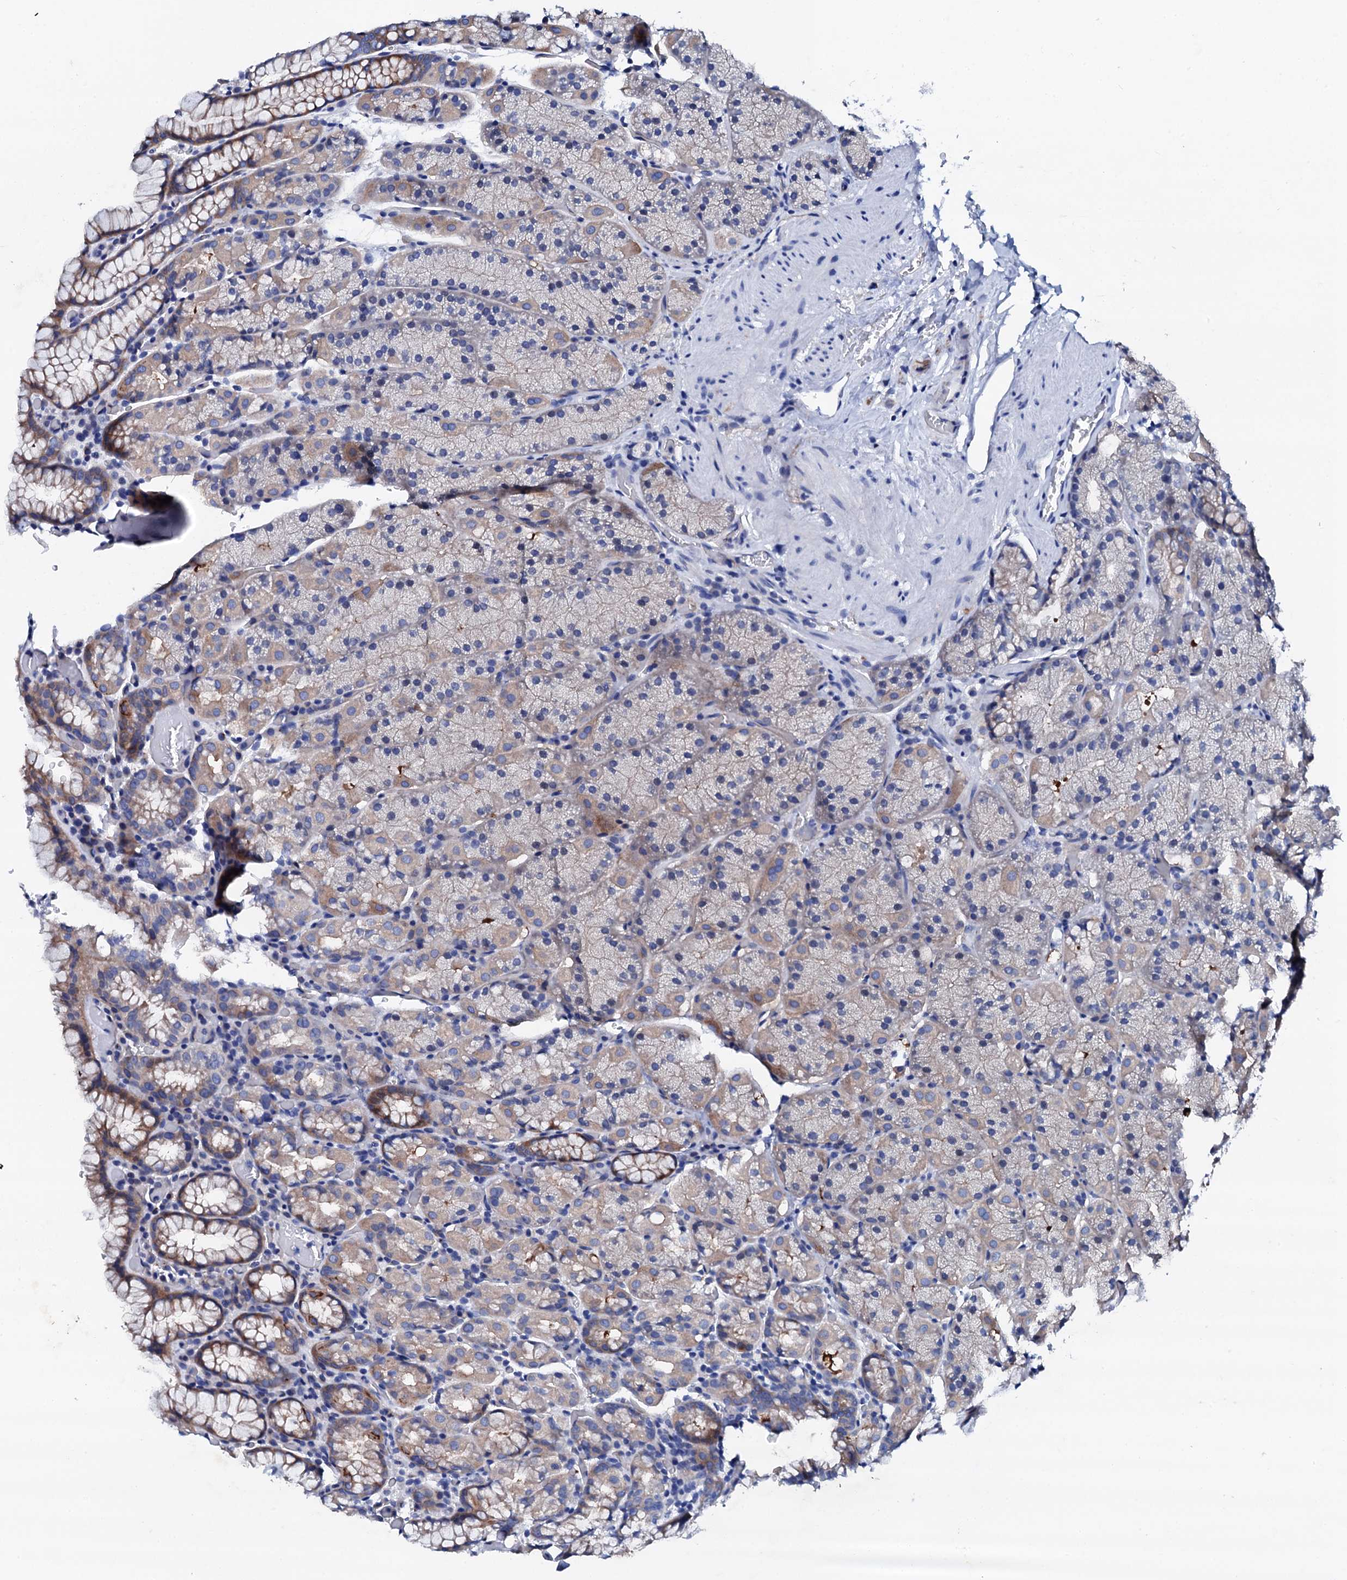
{"staining": {"intensity": "moderate", "quantity": "<25%", "location": "cytoplasmic/membranous"}, "tissue": "stomach", "cell_type": "Glandular cells", "image_type": "normal", "snomed": [{"axis": "morphology", "description": "Normal tissue, NOS"}, {"axis": "topography", "description": "Stomach, upper"}, {"axis": "topography", "description": "Stomach, lower"}], "caption": "Immunohistochemical staining of benign human stomach displays moderate cytoplasmic/membranous protein positivity in about <25% of glandular cells.", "gene": "TRDN", "patient": {"sex": "male", "age": 80}}